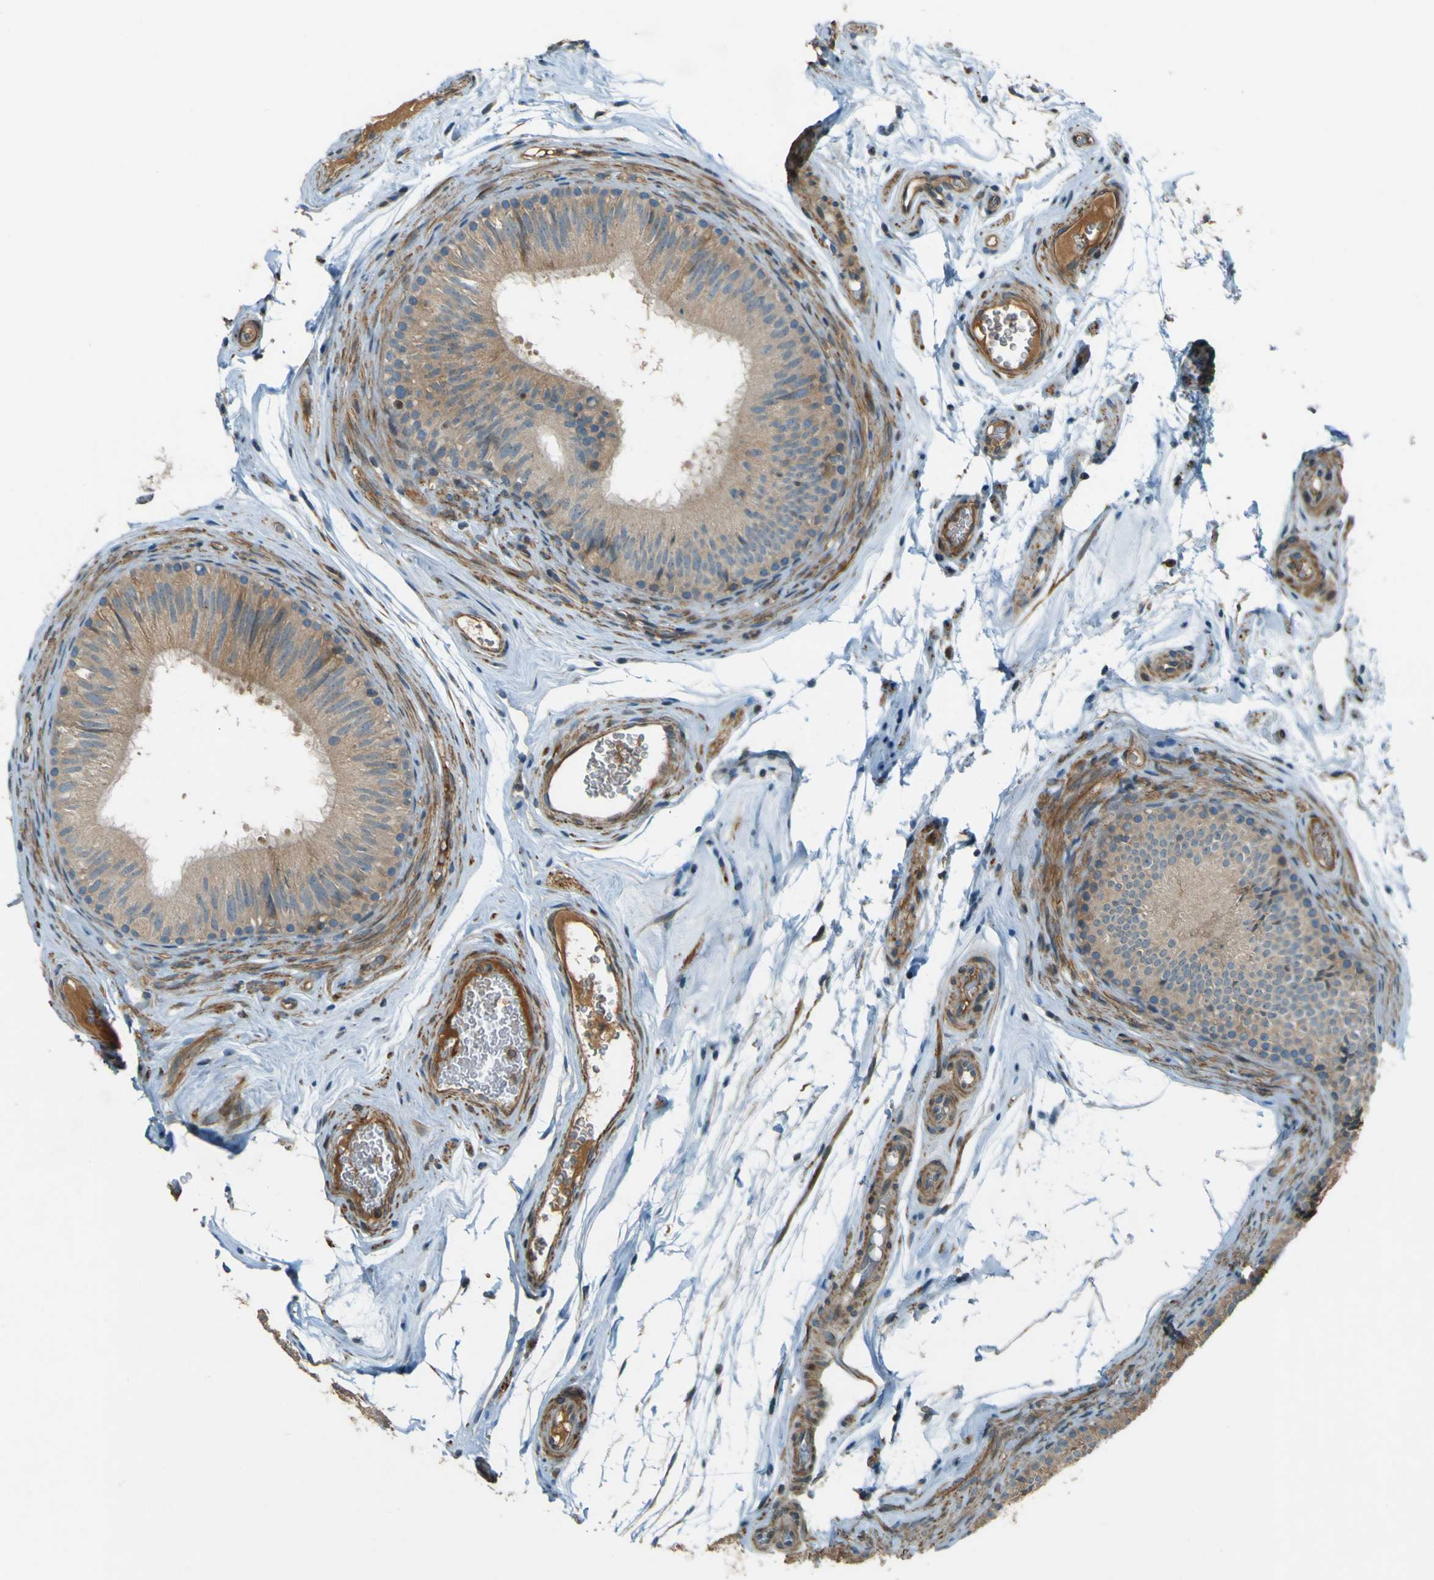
{"staining": {"intensity": "weak", "quantity": ">75%", "location": "cytoplasmic/membranous"}, "tissue": "epididymis", "cell_type": "Glandular cells", "image_type": "normal", "snomed": [{"axis": "morphology", "description": "Normal tissue, NOS"}, {"axis": "topography", "description": "Epididymis"}], "caption": "Immunohistochemical staining of unremarkable epididymis demonstrates low levels of weak cytoplasmic/membranous staining in about >75% of glandular cells.", "gene": "LPCAT1", "patient": {"sex": "male", "age": 36}}